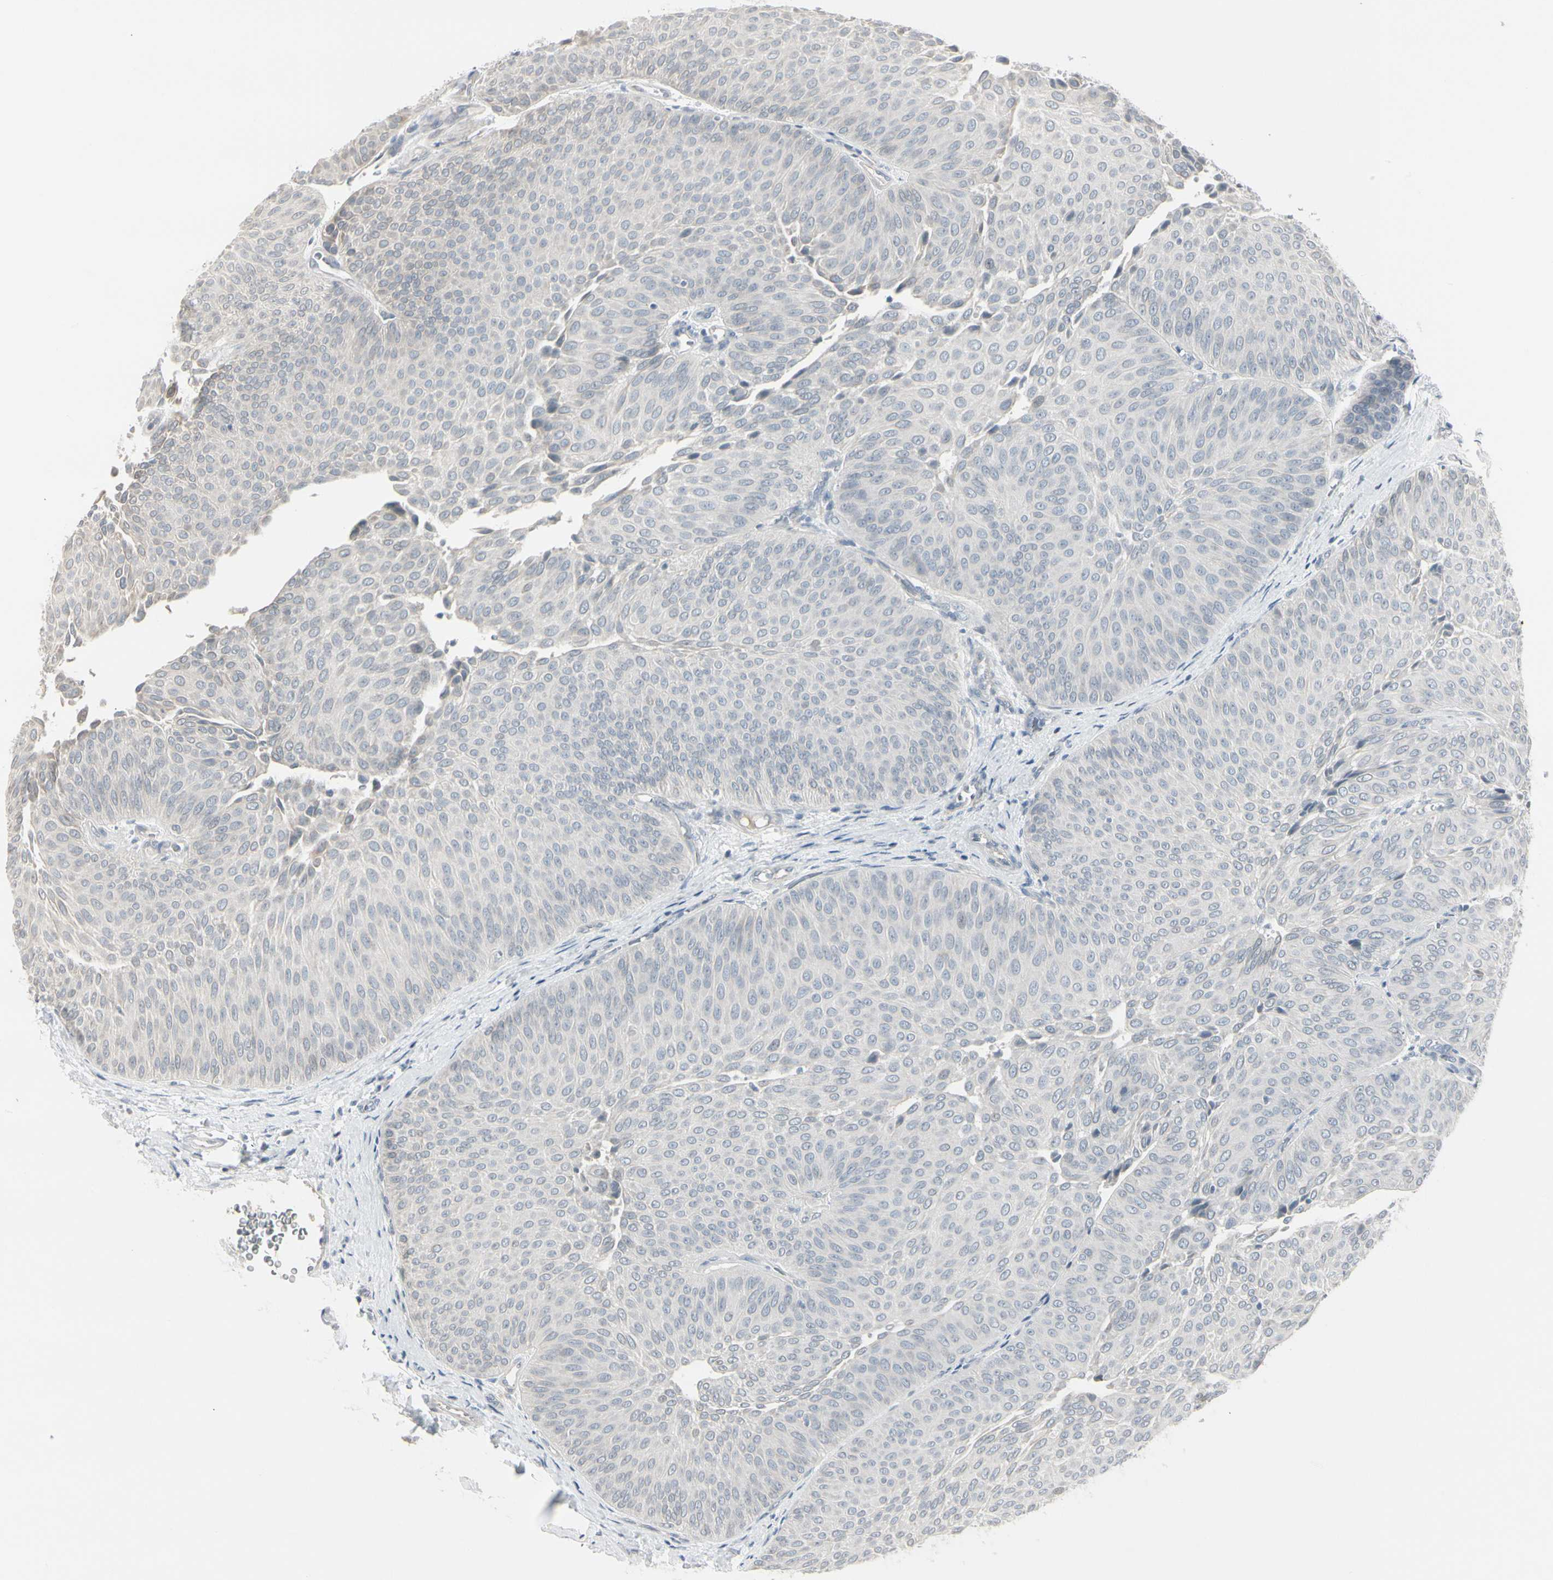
{"staining": {"intensity": "negative", "quantity": "none", "location": "none"}, "tissue": "urothelial cancer", "cell_type": "Tumor cells", "image_type": "cancer", "snomed": [{"axis": "morphology", "description": "Urothelial carcinoma, Low grade"}, {"axis": "topography", "description": "Urinary bladder"}], "caption": "This is an immunohistochemistry micrograph of urothelial cancer. There is no positivity in tumor cells.", "gene": "DMPK", "patient": {"sex": "female", "age": 60}}